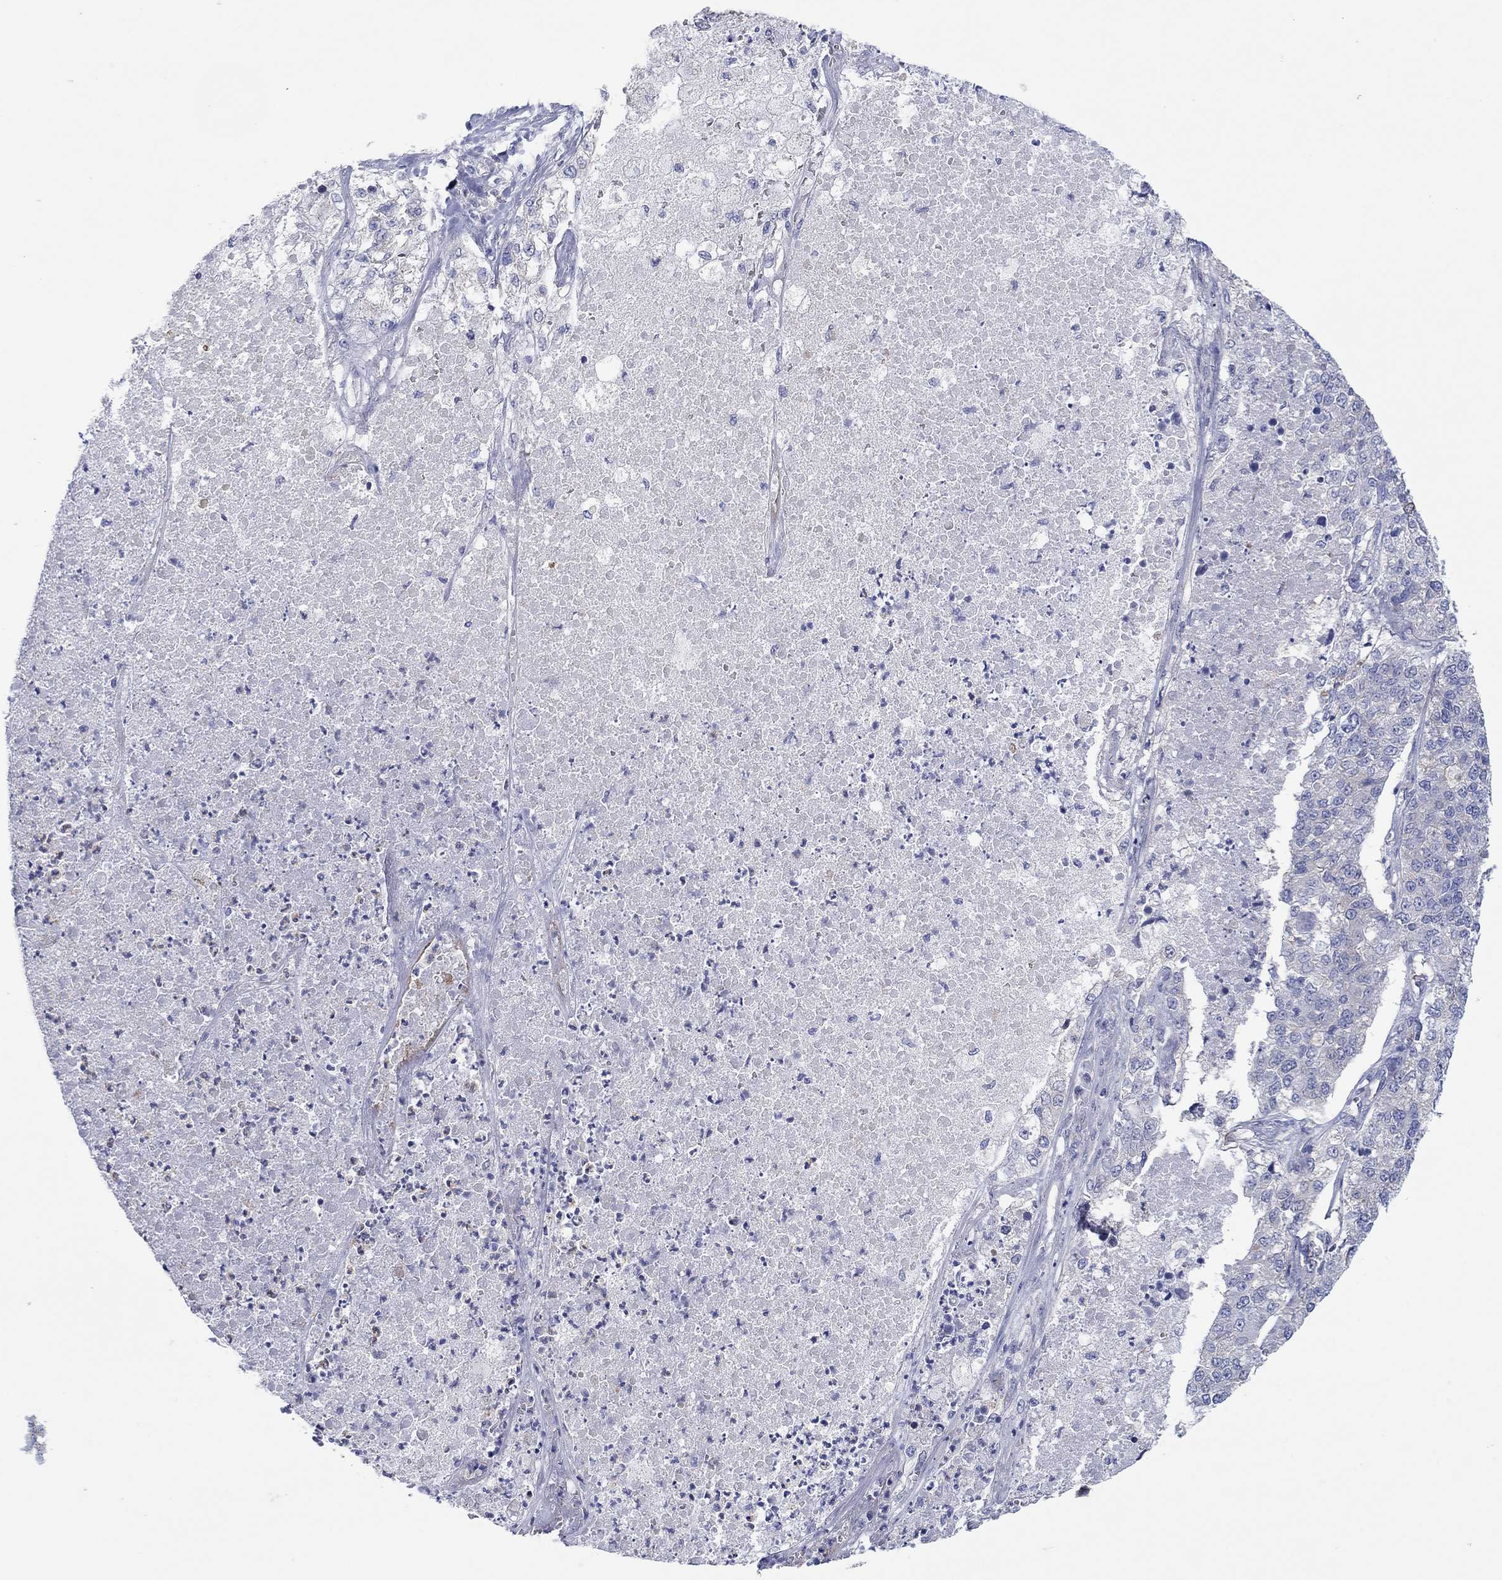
{"staining": {"intensity": "negative", "quantity": "none", "location": "none"}, "tissue": "lung cancer", "cell_type": "Tumor cells", "image_type": "cancer", "snomed": [{"axis": "morphology", "description": "Adenocarcinoma, NOS"}, {"axis": "topography", "description": "Lung"}], "caption": "Immunohistochemistry (IHC) of adenocarcinoma (lung) shows no expression in tumor cells.", "gene": "TPRN", "patient": {"sex": "male", "age": 49}}